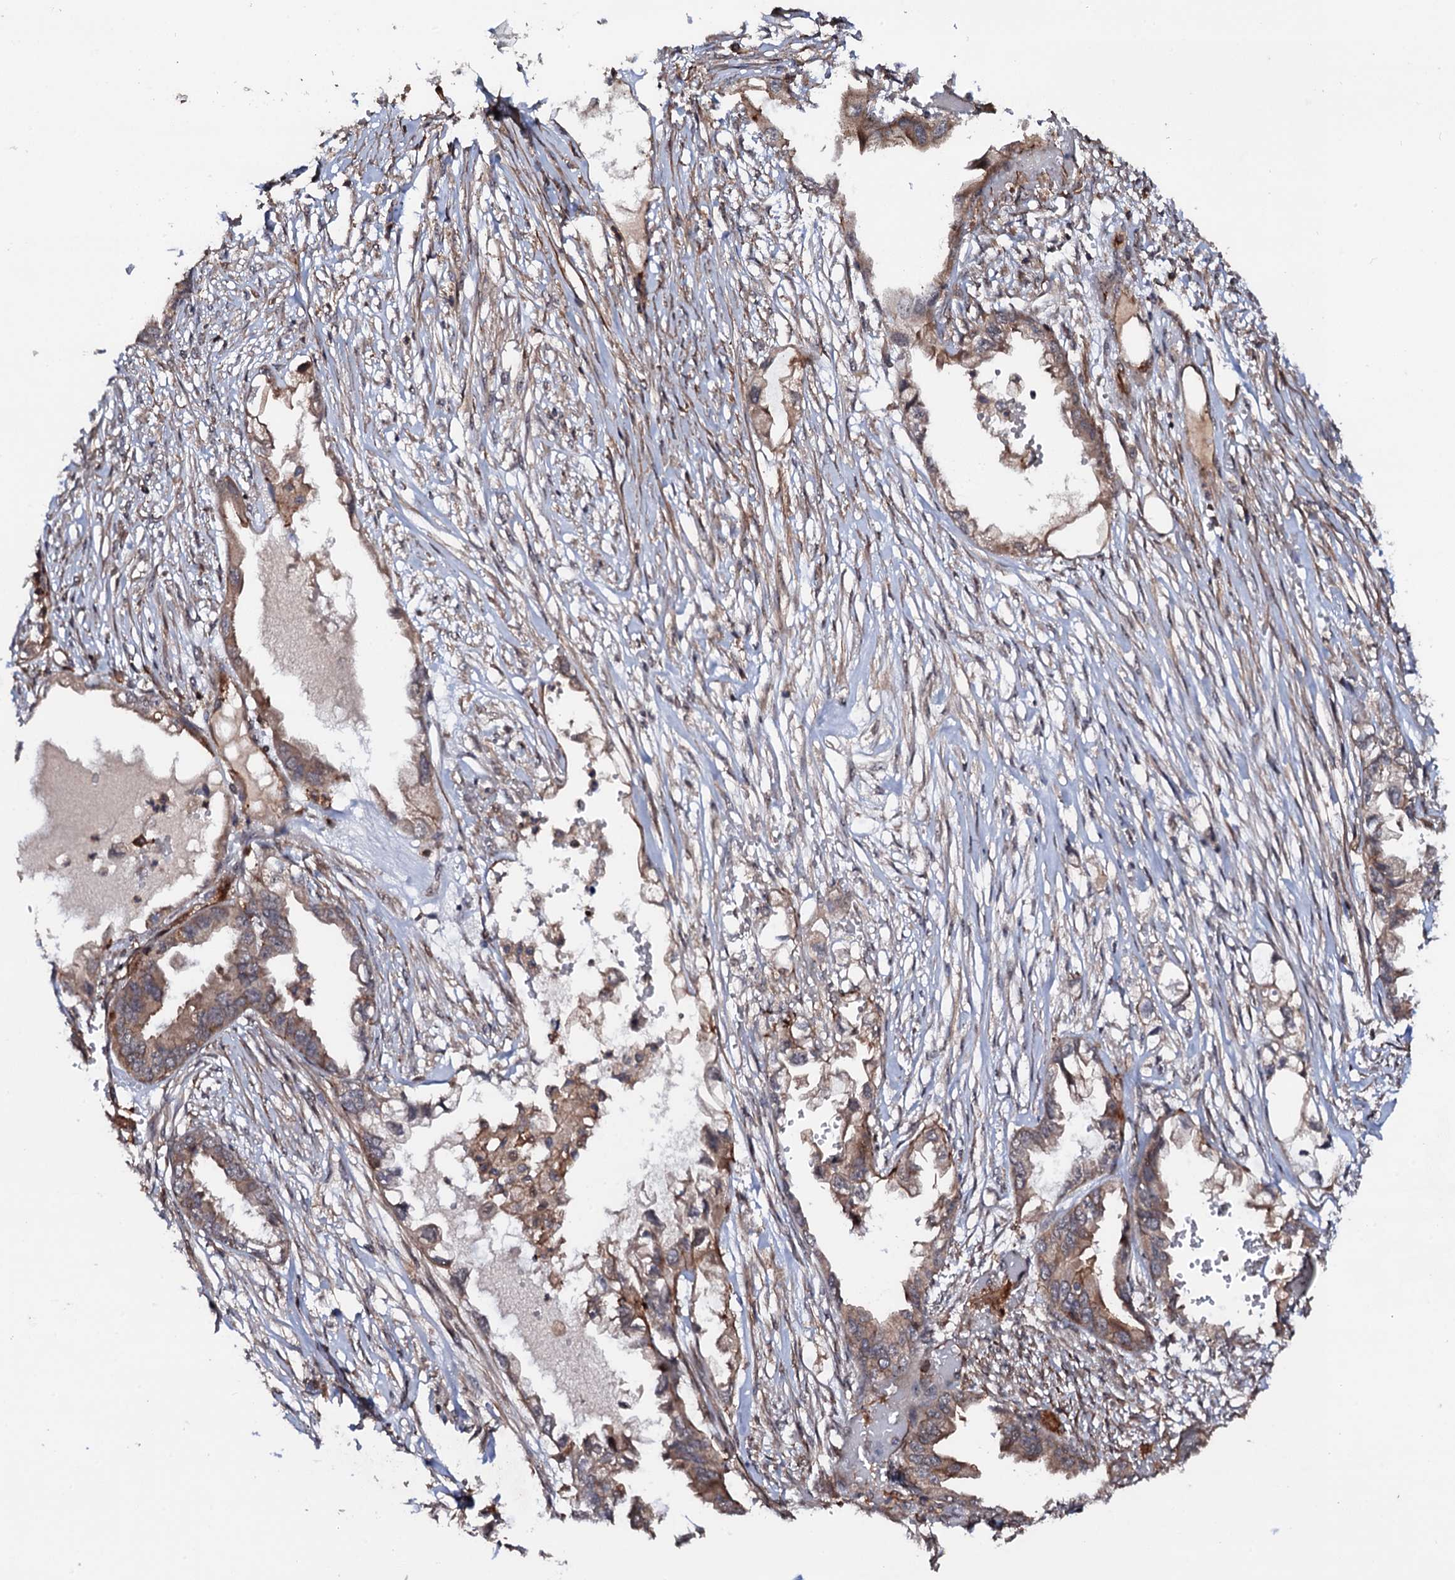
{"staining": {"intensity": "weak", "quantity": ">75%", "location": "cytoplasmic/membranous"}, "tissue": "endometrial cancer", "cell_type": "Tumor cells", "image_type": "cancer", "snomed": [{"axis": "morphology", "description": "Adenocarcinoma, NOS"}, {"axis": "morphology", "description": "Adenocarcinoma, metastatic, NOS"}, {"axis": "topography", "description": "Adipose tissue"}, {"axis": "topography", "description": "Endometrium"}], "caption": "The immunohistochemical stain shows weak cytoplasmic/membranous staining in tumor cells of endometrial cancer (adenocarcinoma) tissue.", "gene": "BORA", "patient": {"sex": "female", "age": 67}}